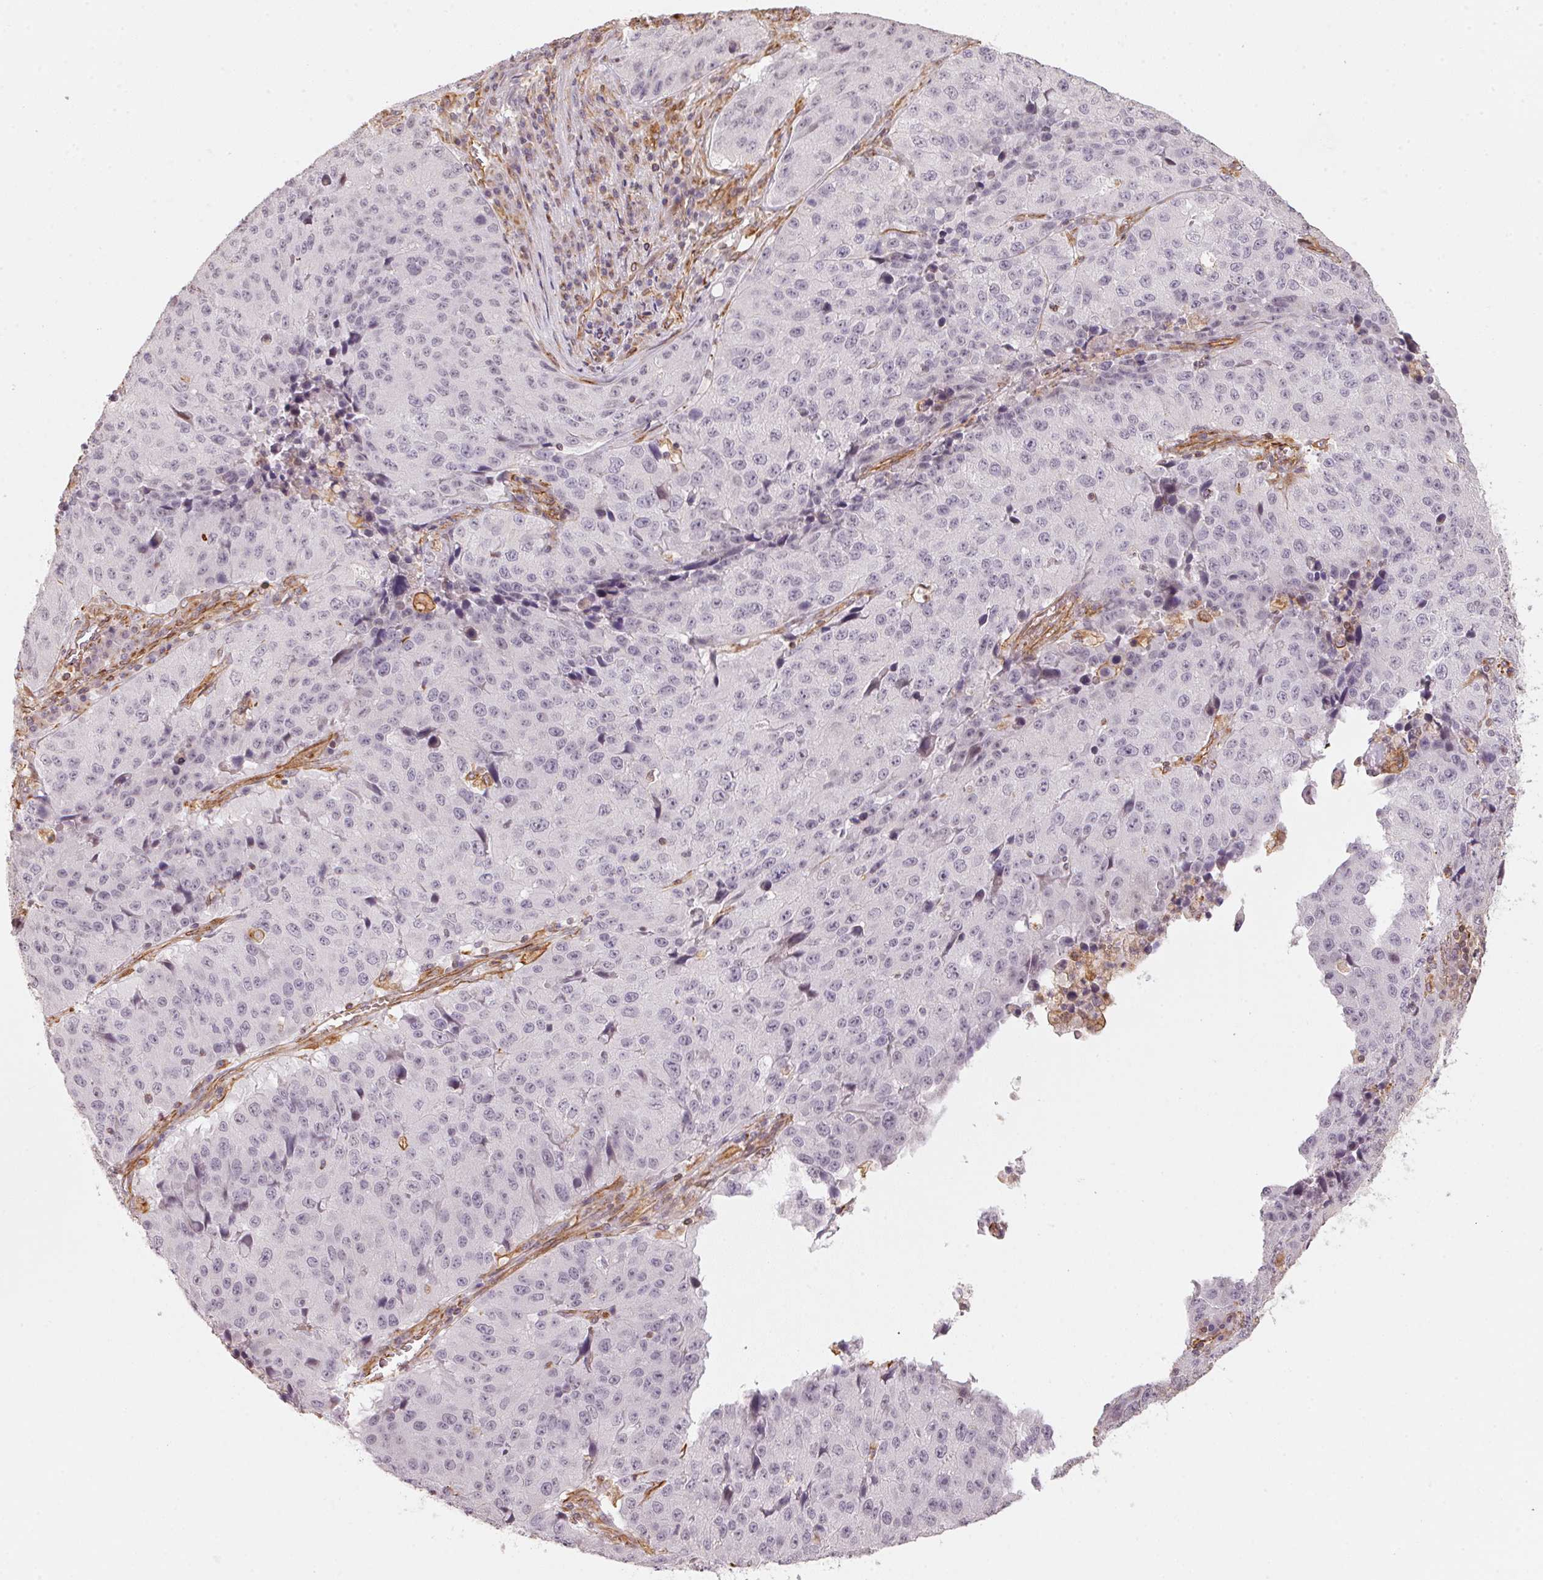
{"staining": {"intensity": "negative", "quantity": "none", "location": "none"}, "tissue": "stomach cancer", "cell_type": "Tumor cells", "image_type": "cancer", "snomed": [{"axis": "morphology", "description": "Adenocarcinoma, NOS"}, {"axis": "topography", "description": "Stomach"}], "caption": "This histopathology image is of stomach cancer stained with IHC to label a protein in brown with the nuclei are counter-stained blue. There is no positivity in tumor cells.", "gene": "FOXR2", "patient": {"sex": "male", "age": 71}}